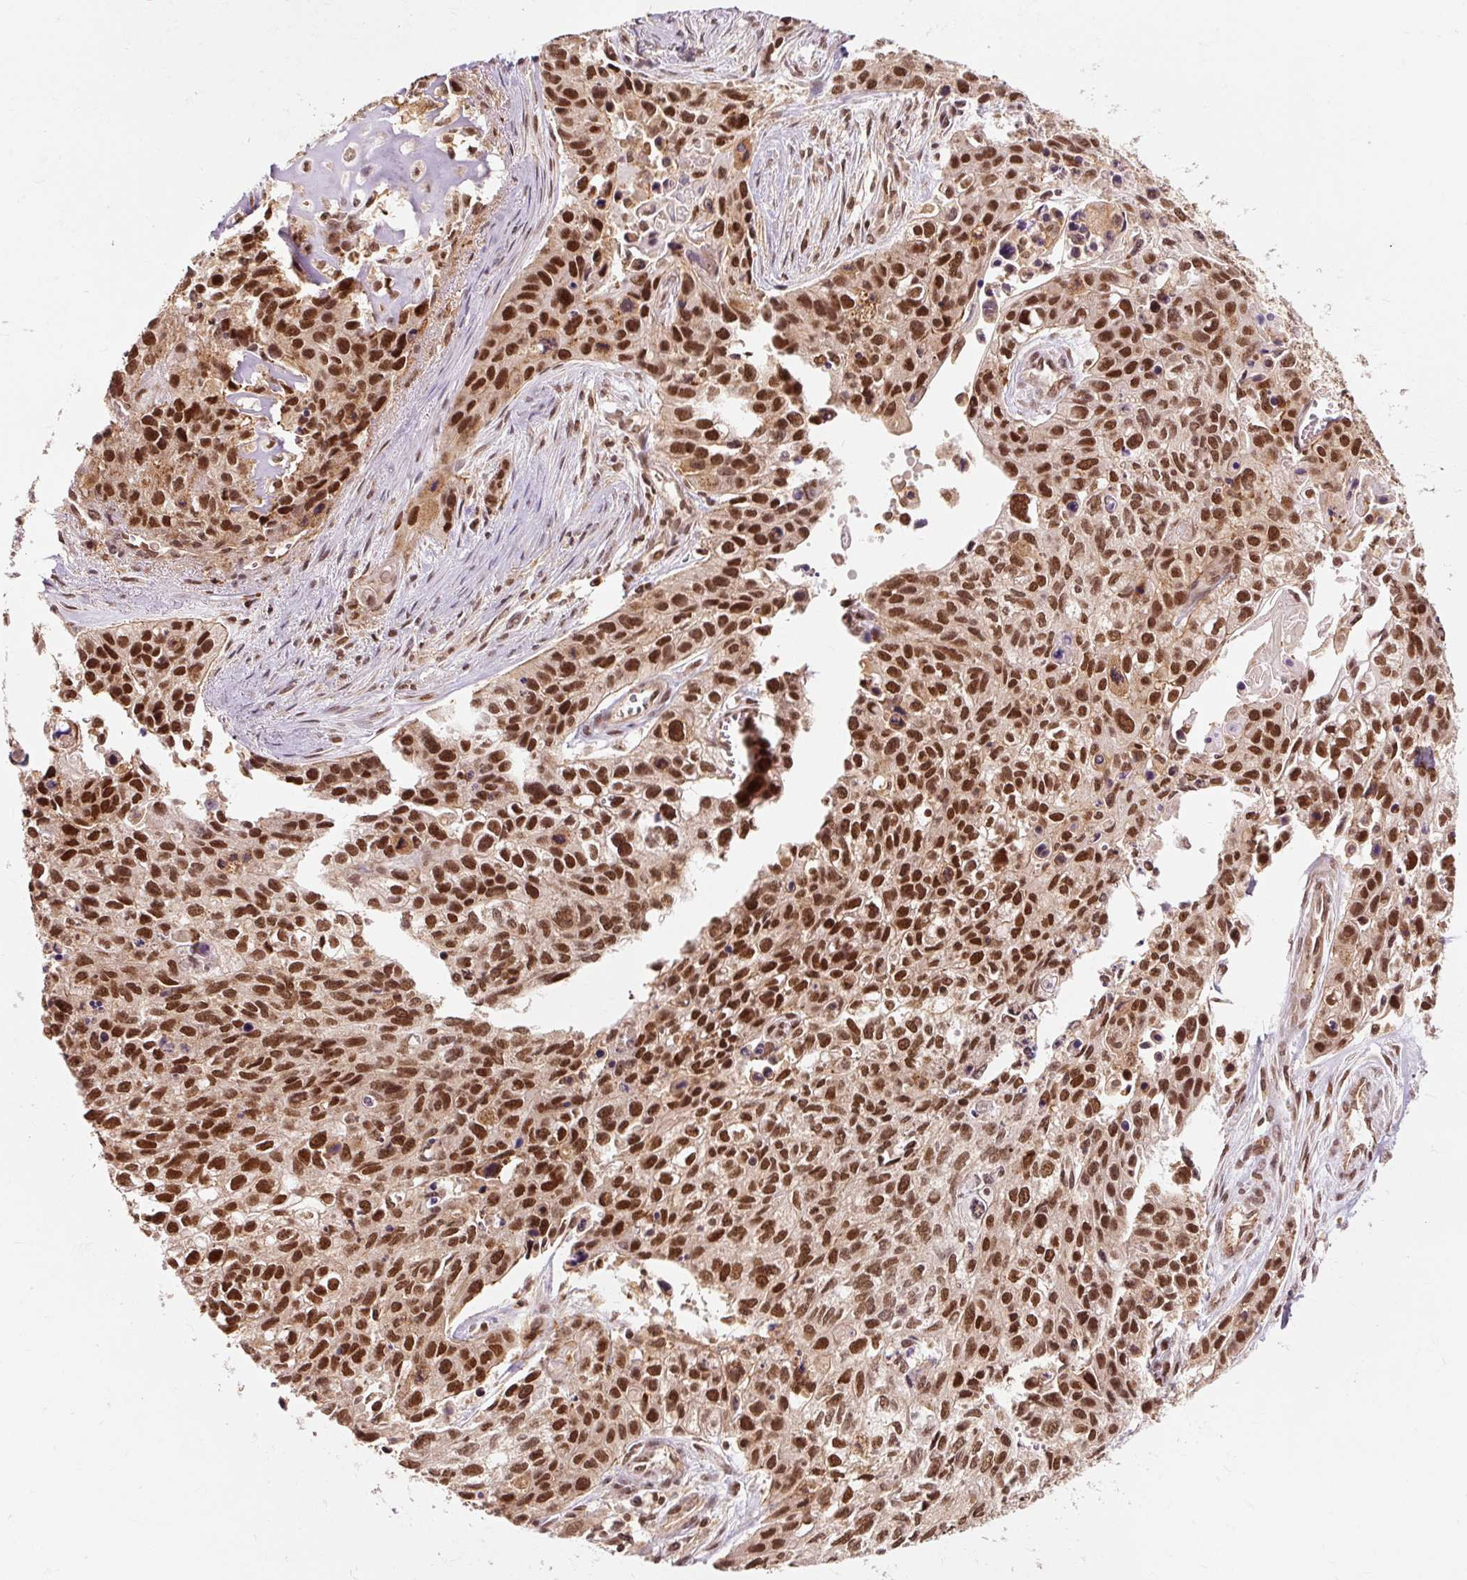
{"staining": {"intensity": "strong", "quantity": ">75%", "location": "nuclear"}, "tissue": "lung cancer", "cell_type": "Tumor cells", "image_type": "cancer", "snomed": [{"axis": "morphology", "description": "Squamous cell carcinoma, NOS"}, {"axis": "topography", "description": "Lung"}], "caption": "Lung squamous cell carcinoma was stained to show a protein in brown. There is high levels of strong nuclear positivity in about >75% of tumor cells.", "gene": "CSTF1", "patient": {"sex": "male", "age": 74}}